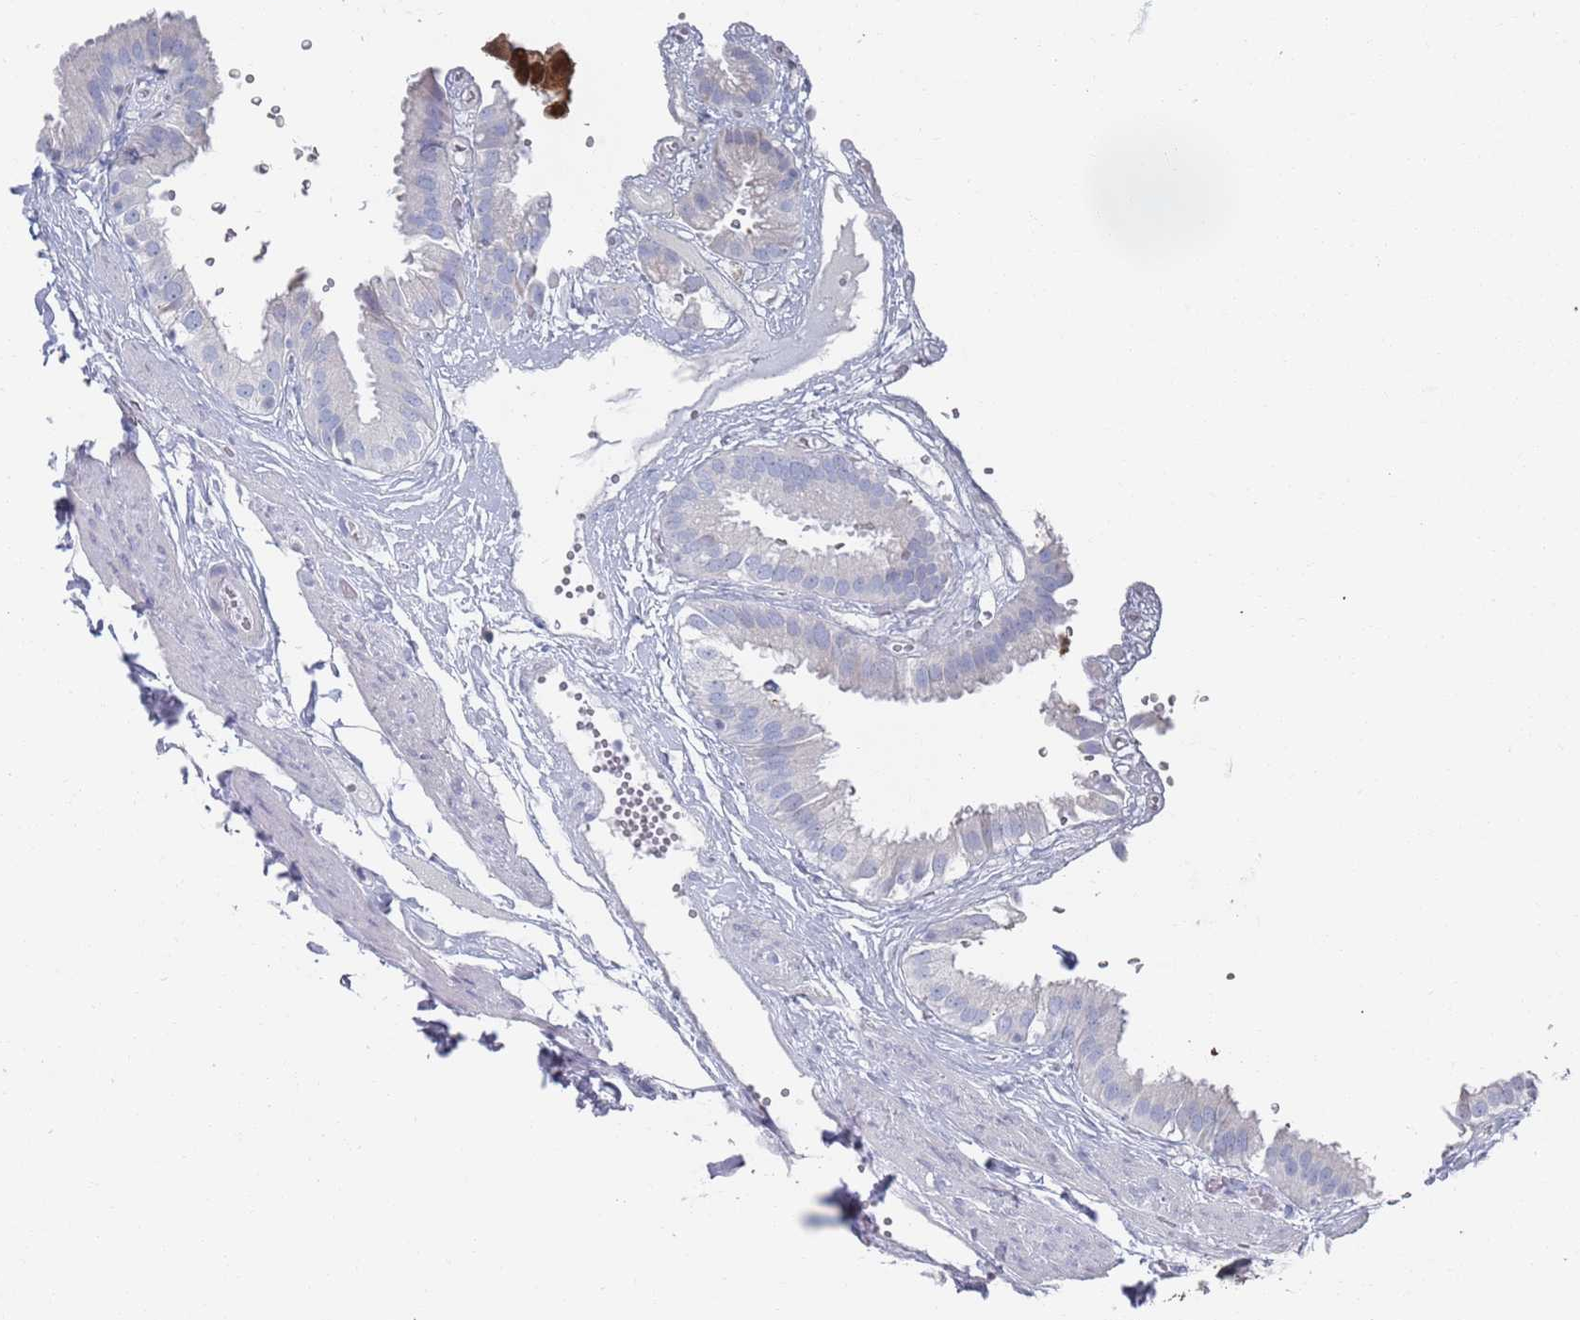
{"staining": {"intensity": "negative", "quantity": "none", "location": "none"}, "tissue": "gallbladder", "cell_type": "Glandular cells", "image_type": "normal", "snomed": [{"axis": "morphology", "description": "Normal tissue, NOS"}, {"axis": "topography", "description": "Gallbladder"}], "caption": "This is an IHC micrograph of benign gallbladder. There is no expression in glandular cells.", "gene": "MAT1A", "patient": {"sex": "female", "age": 61}}